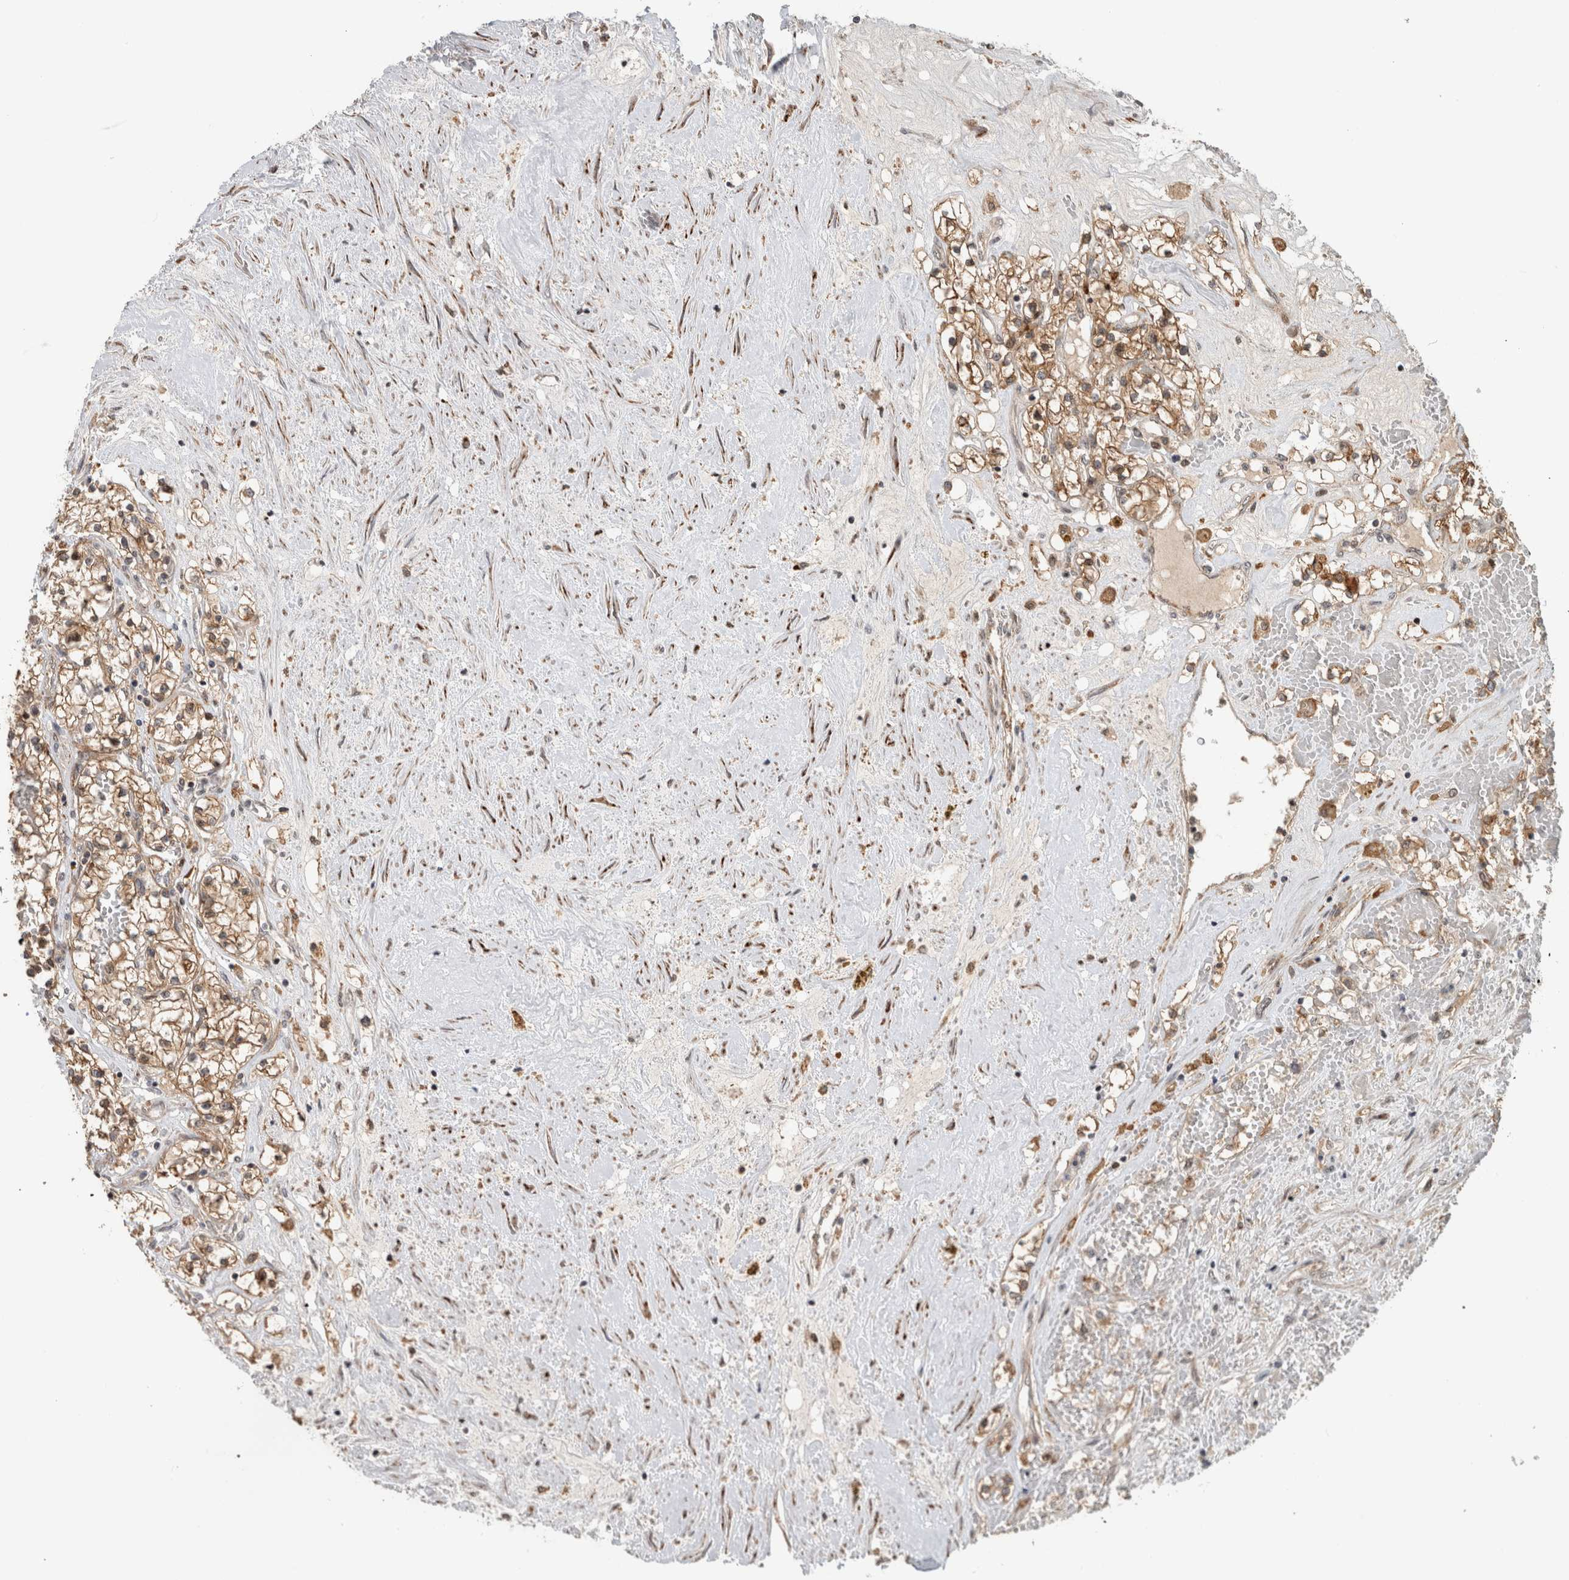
{"staining": {"intensity": "moderate", "quantity": "25%-75%", "location": "cytoplasmic/membranous"}, "tissue": "renal cancer", "cell_type": "Tumor cells", "image_type": "cancer", "snomed": [{"axis": "morphology", "description": "Normal tissue, NOS"}, {"axis": "morphology", "description": "Adenocarcinoma, NOS"}, {"axis": "topography", "description": "Kidney"}], "caption": "Protein expression analysis of renal adenocarcinoma reveals moderate cytoplasmic/membranous staining in approximately 25%-75% of tumor cells.", "gene": "INSRR", "patient": {"sex": "male", "age": 68}}